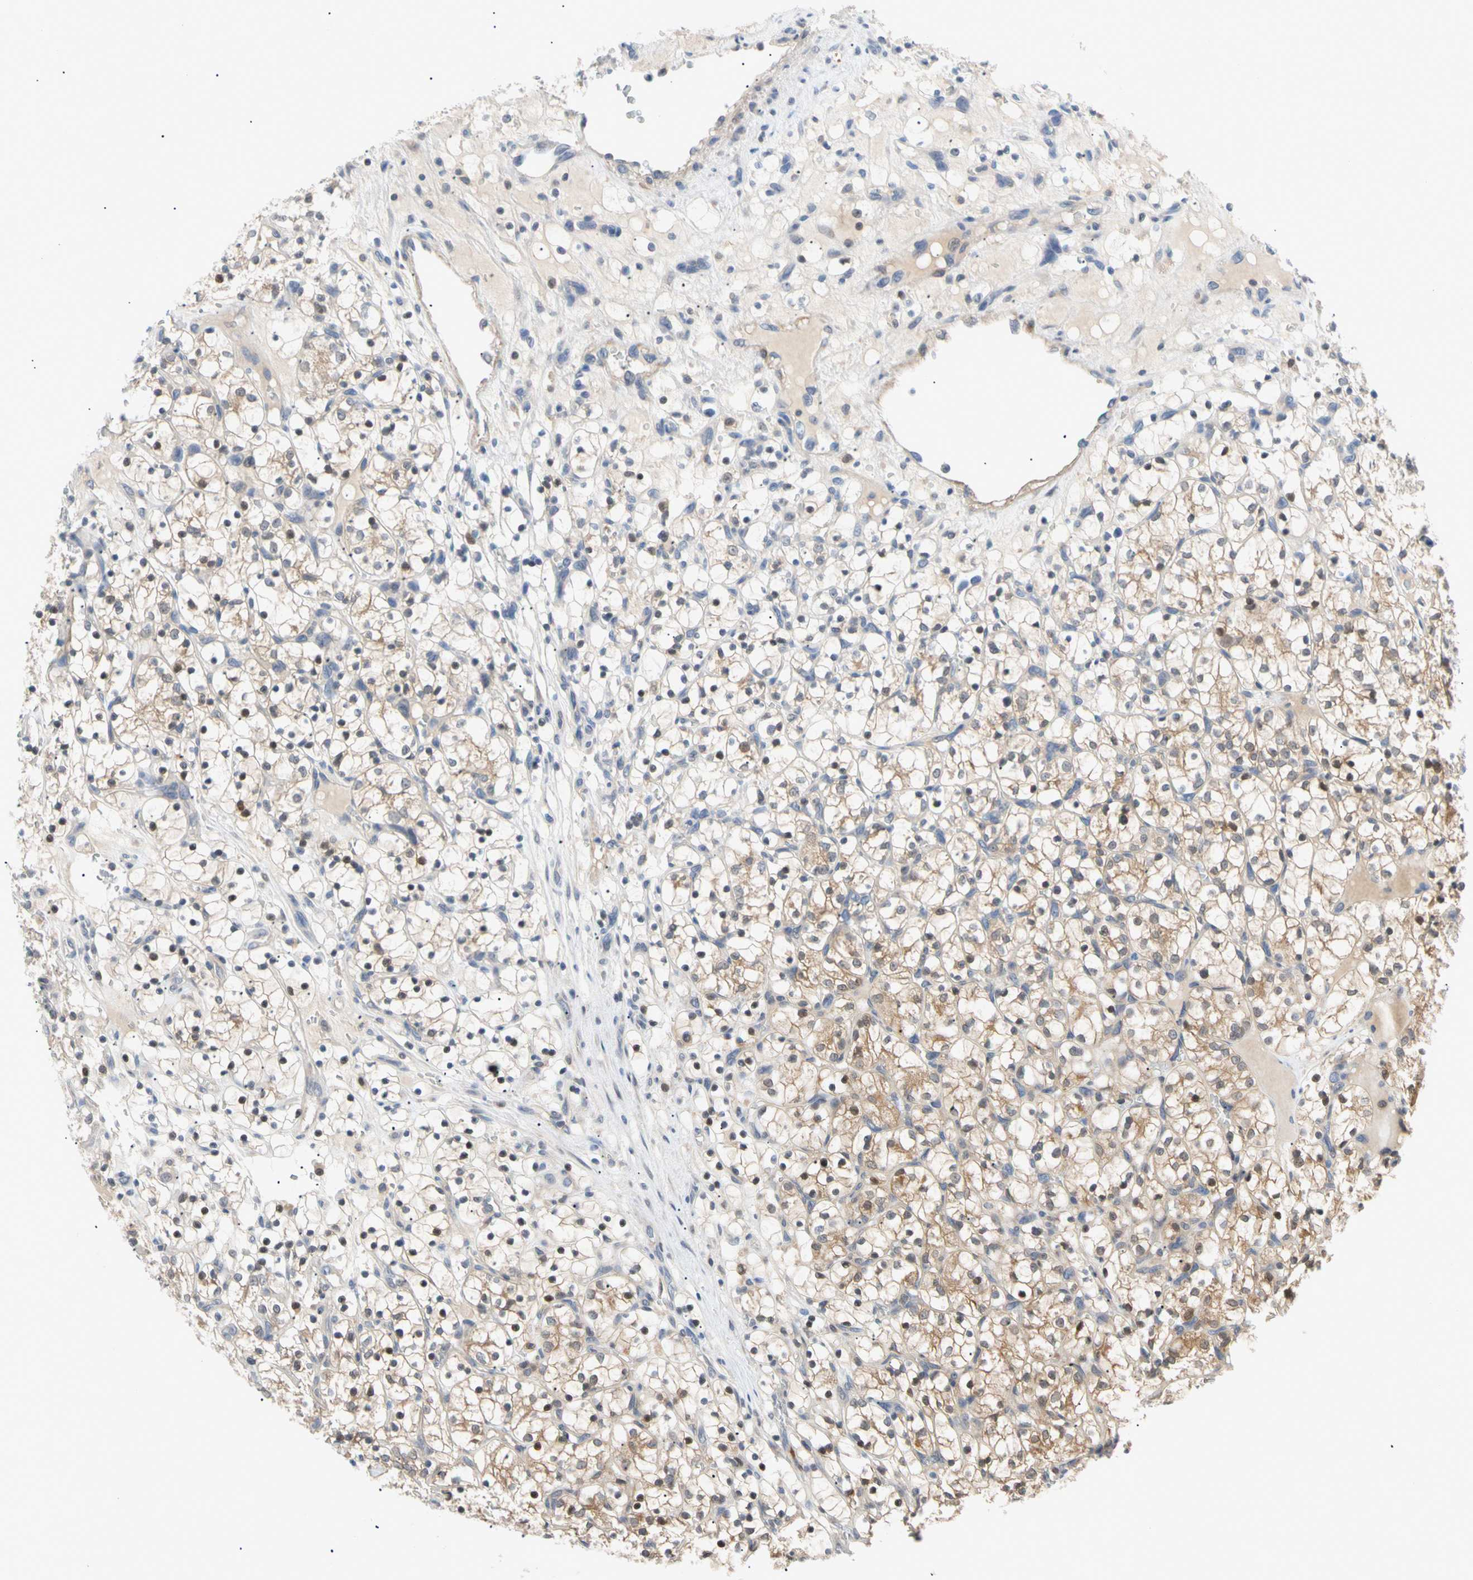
{"staining": {"intensity": "weak", "quantity": "25%-75%", "location": "cytoplasmic/membranous"}, "tissue": "renal cancer", "cell_type": "Tumor cells", "image_type": "cancer", "snomed": [{"axis": "morphology", "description": "Adenocarcinoma, NOS"}, {"axis": "topography", "description": "Kidney"}], "caption": "High-power microscopy captured an immunohistochemistry image of renal cancer (adenocarcinoma), revealing weak cytoplasmic/membranous staining in approximately 25%-75% of tumor cells.", "gene": "SEC23B", "patient": {"sex": "female", "age": 69}}